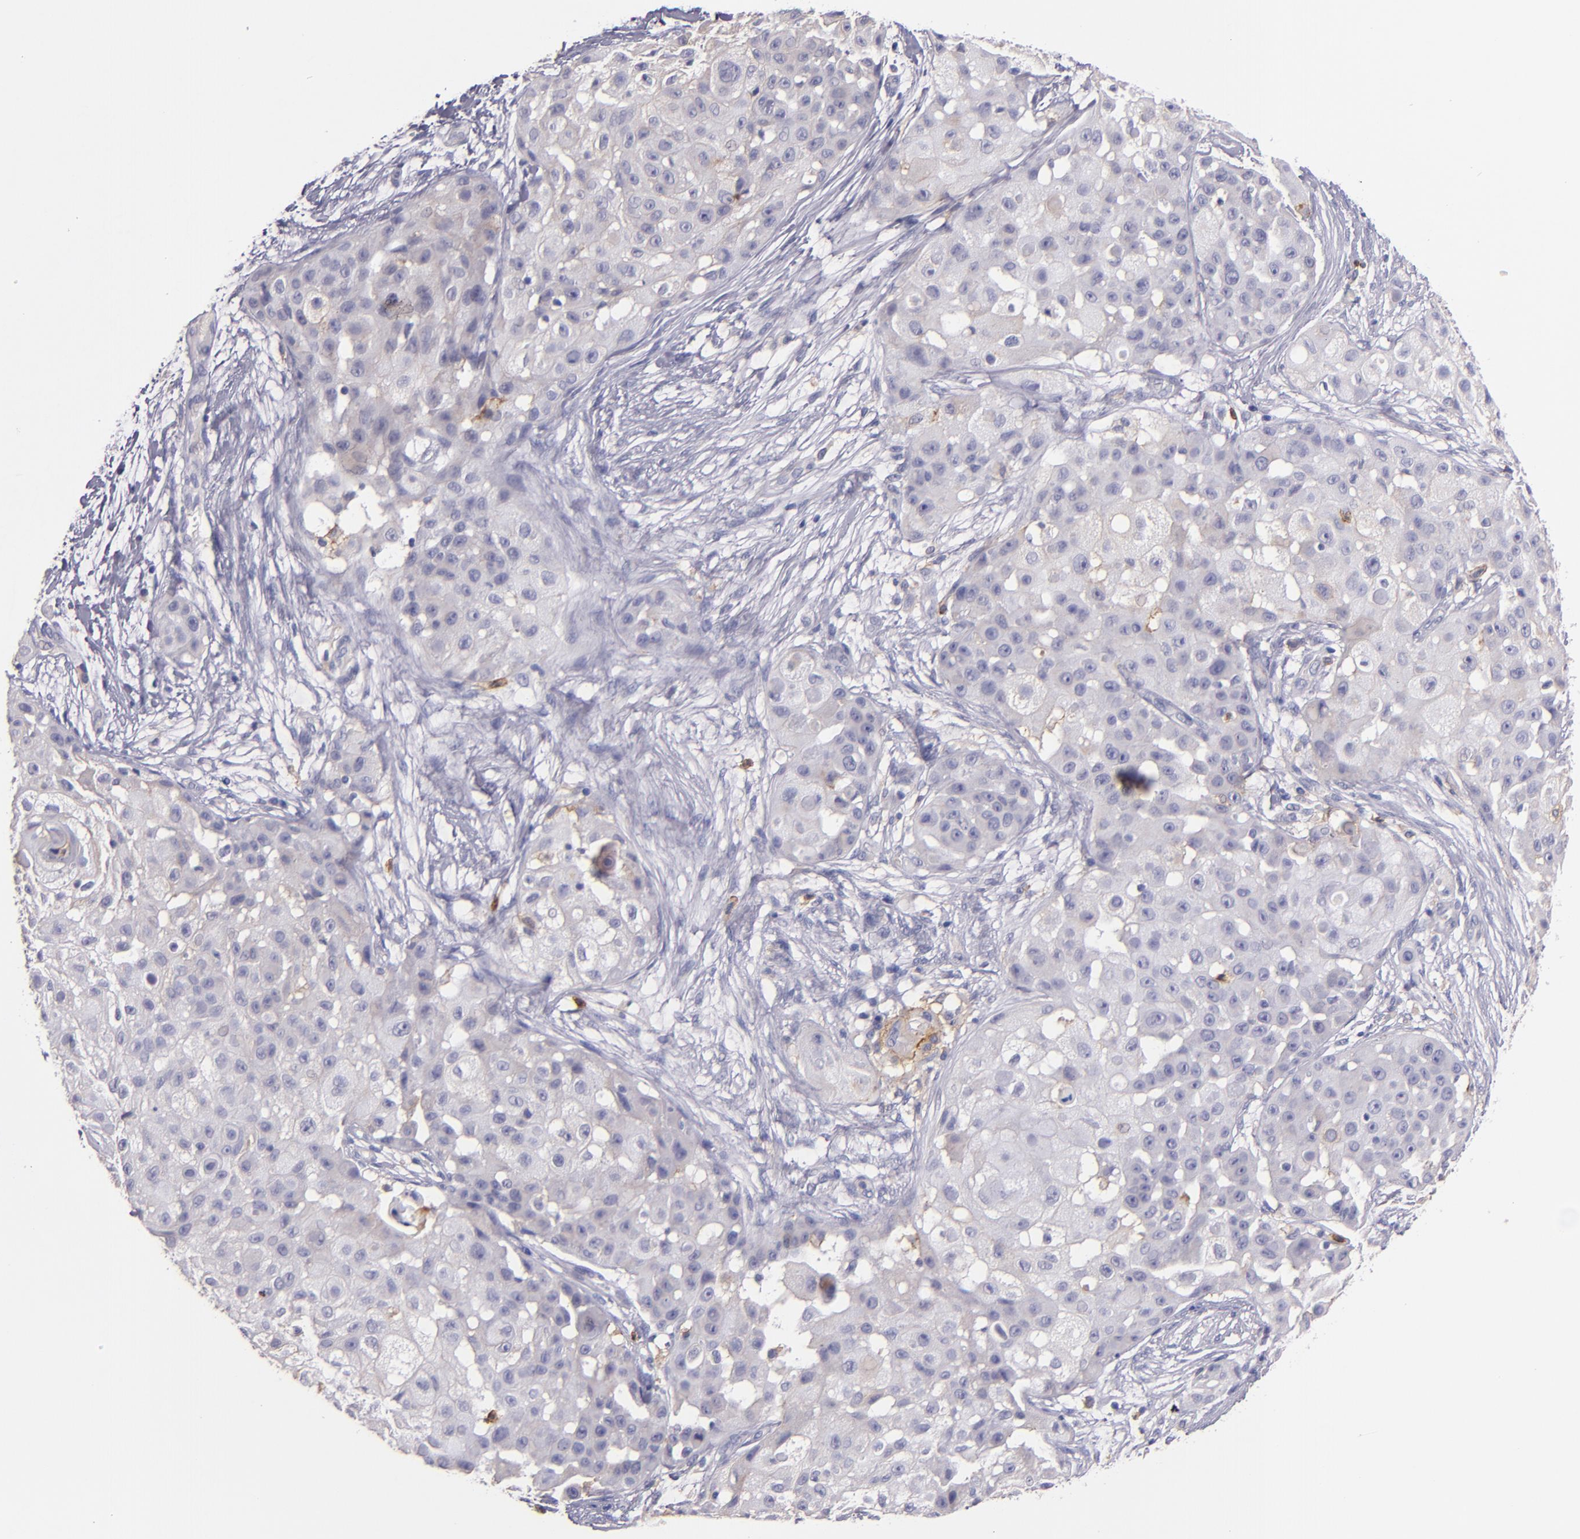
{"staining": {"intensity": "negative", "quantity": "none", "location": "none"}, "tissue": "skin cancer", "cell_type": "Tumor cells", "image_type": "cancer", "snomed": [{"axis": "morphology", "description": "Squamous cell carcinoma, NOS"}, {"axis": "topography", "description": "Skin"}], "caption": "Tumor cells are negative for brown protein staining in skin cancer (squamous cell carcinoma).", "gene": "C5AR1", "patient": {"sex": "female", "age": 57}}